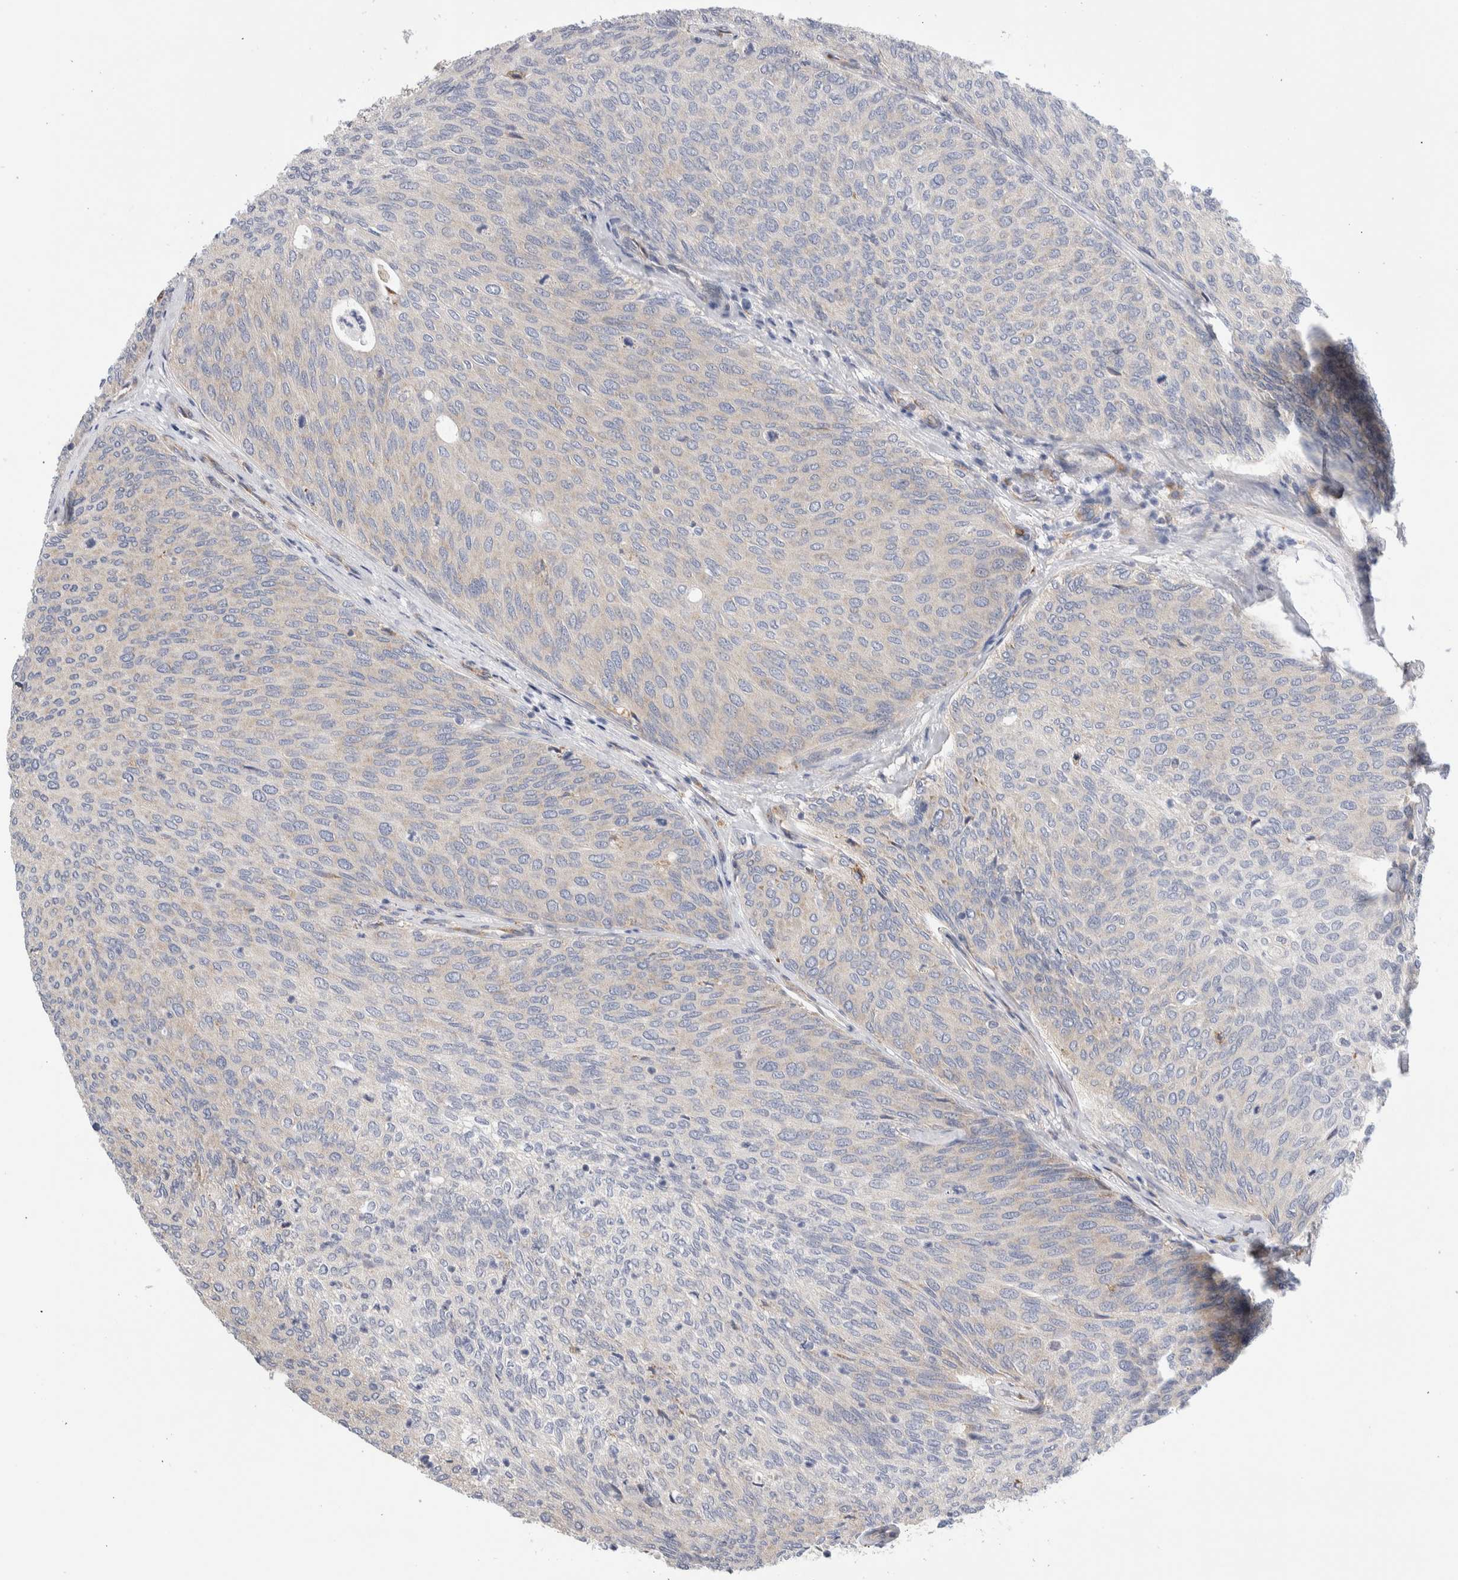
{"staining": {"intensity": "negative", "quantity": "none", "location": "none"}, "tissue": "urothelial cancer", "cell_type": "Tumor cells", "image_type": "cancer", "snomed": [{"axis": "morphology", "description": "Urothelial carcinoma, Low grade"}, {"axis": "topography", "description": "Urinary bladder"}], "caption": "Immunohistochemical staining of human urothelial cancer exhibits no significant staining in tumor cells.", "gene": "RACK1", "patient": {"sex": "female", "age": 79}}